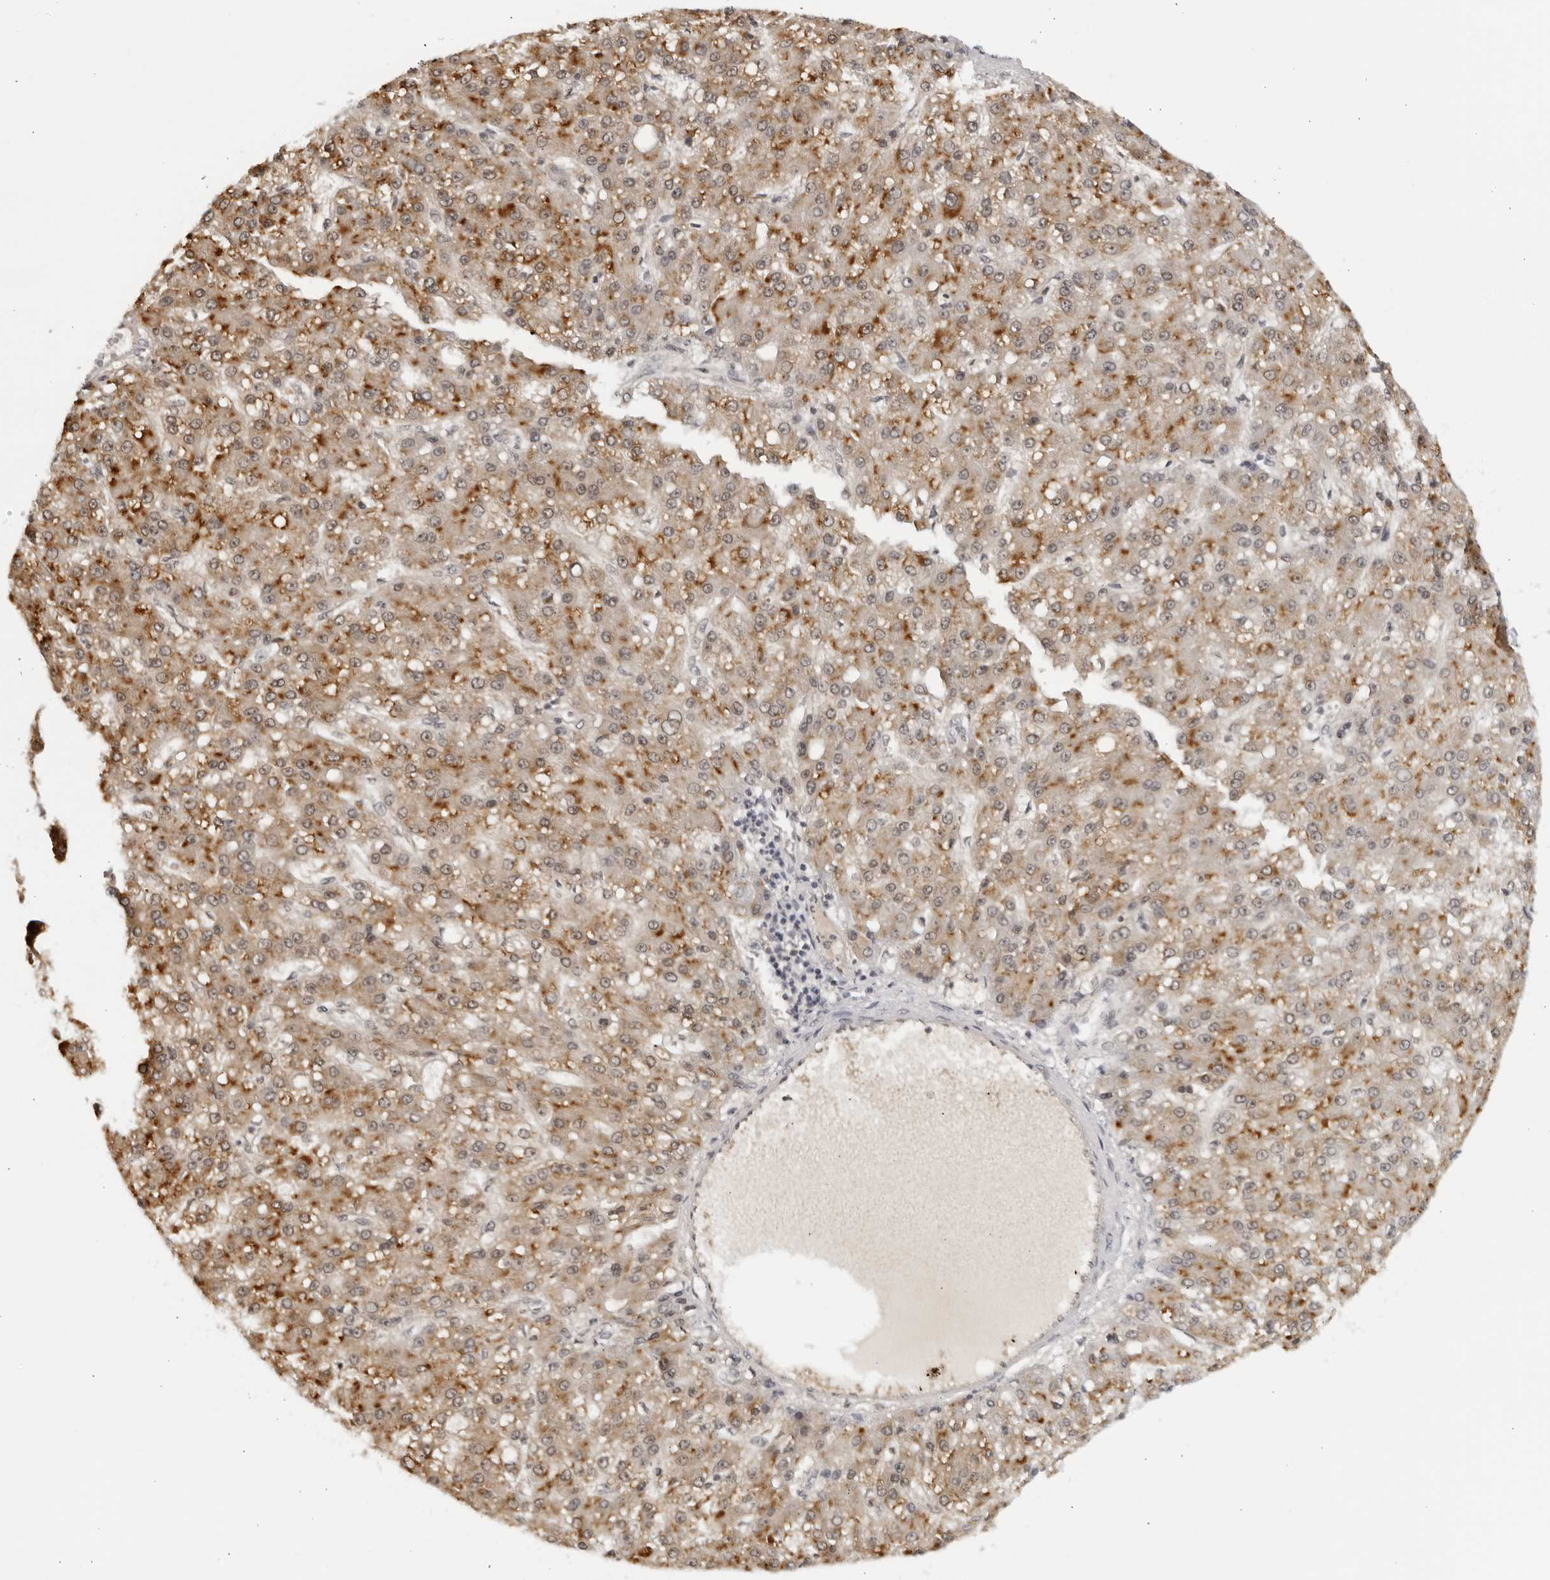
{"staining": {"intensity": "strong", "quantity": "<25%", "location": "cytoplasmic/membranous"}, "tissue": "liver cancer", "cell_type": "Tumor cells", "image_type": "cancer", "snomed": [{"axis": "morphology", "description": "Carcinoma, Hepatocellular, NOS"}, {"axis": "topography", "description": "Liver"}], "caption": "This histopathology image displays liver cancer (hepatocellular carcinoma) stained with immunohistochemistry to label a protein in brown. The cytoplasmic/membranous of tumor cells show strong positivity for the protein. Nuclei are counter-stained blue.", "gene": "RAB11FIP3", "patient": {"sex": "male", "age": 67}}